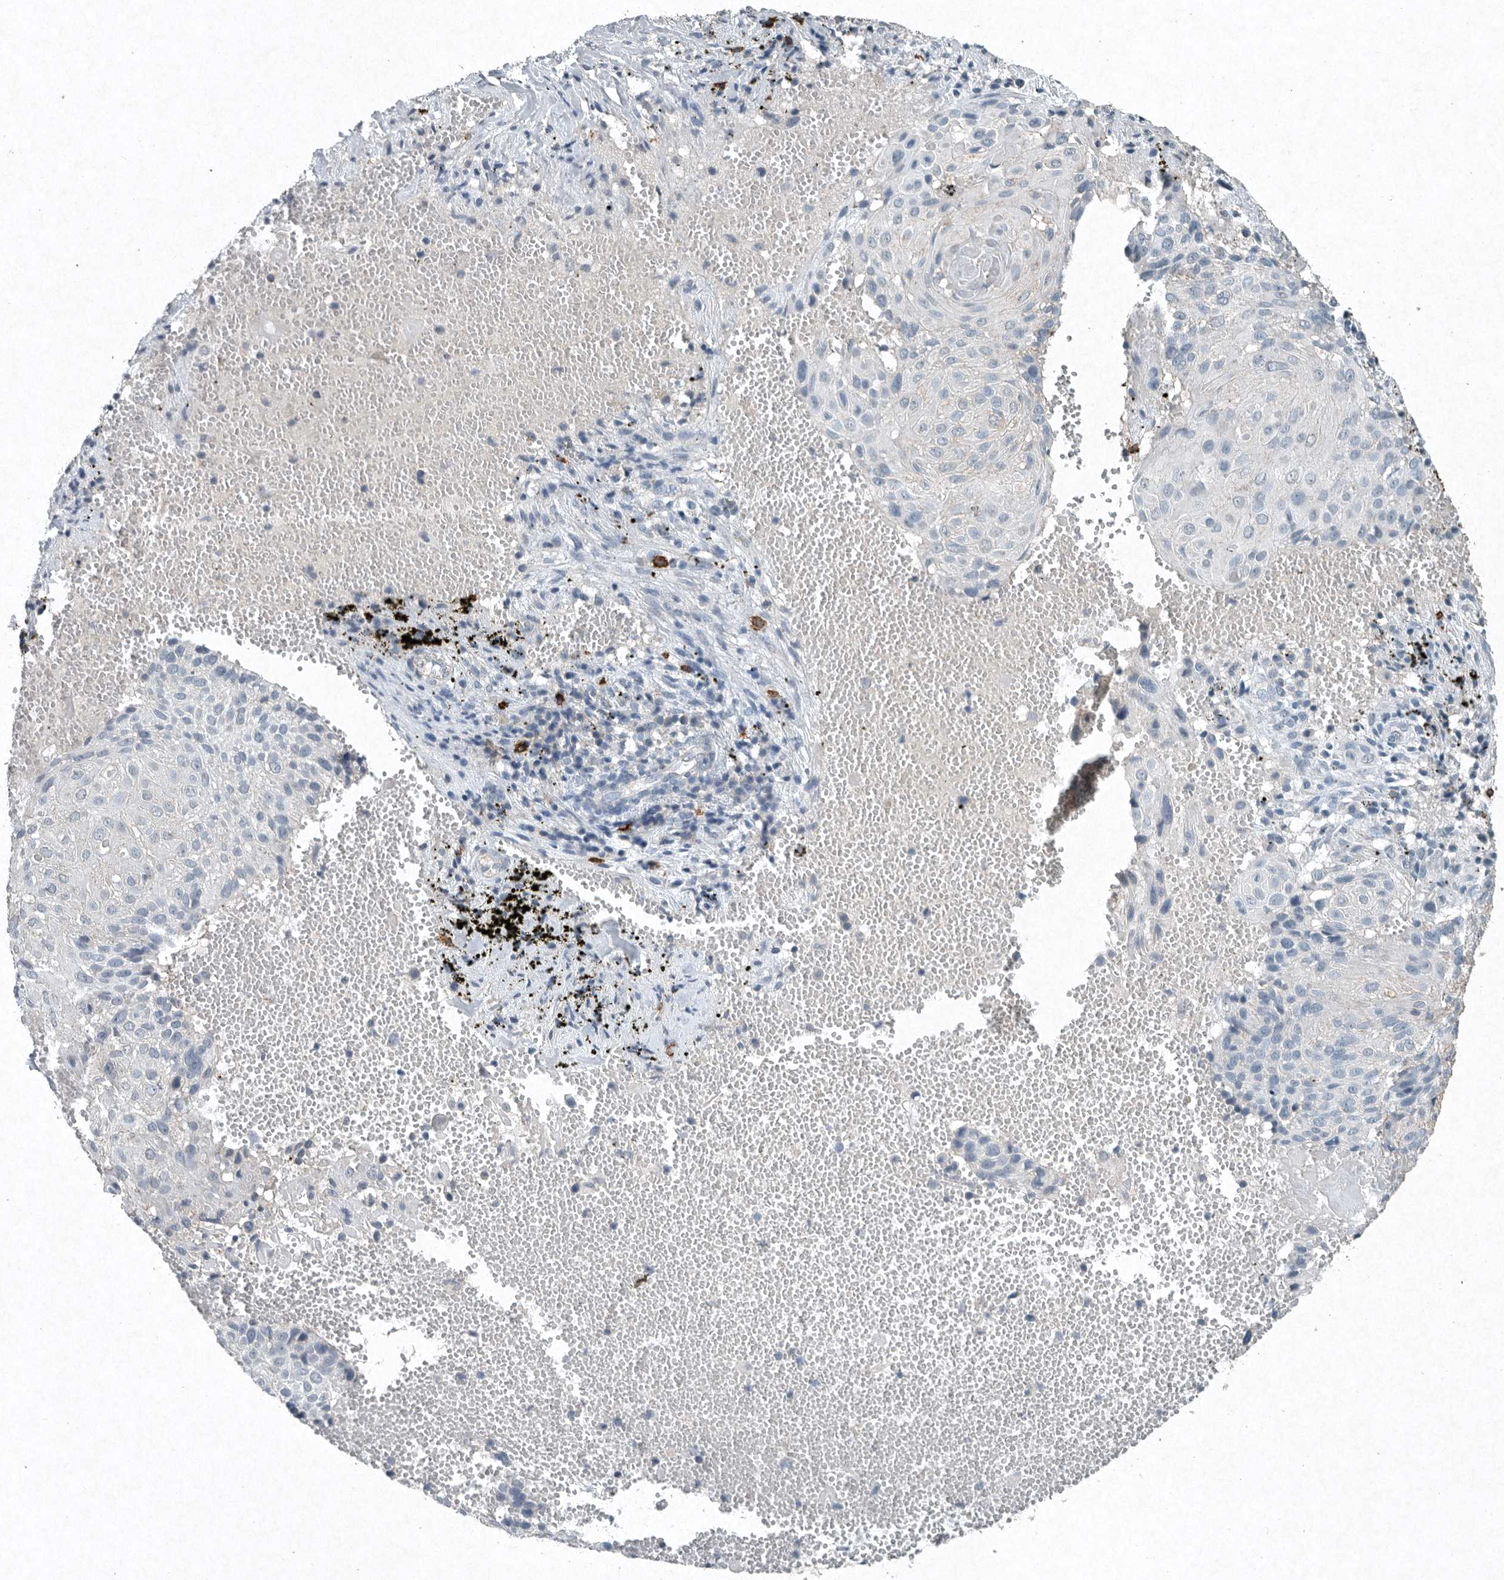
{"staining": {"intensity": "negative", "quantity": "none", "location": "none"}, "tissue": "cervical cancer", "cell_type": "Tumor cells", "image_type": "cancer", "snomed": [{"axis": "morphology", "description": "Squamous cell carcinoma, NOS"}, {"axis": "topography", "description": "Cervix"}], "caption": "Tumor cells show no significant expression in cervical cancer (squamous cell carcinoma). Brightfield microscopy of immunohistochemistry stained with DAB (3,3'-diaminobenzidine) (brown) and hematoxylin (blue), captured at high magnification.", "gene": "IL20", "patient": {"sex": "female", "age": 74}}